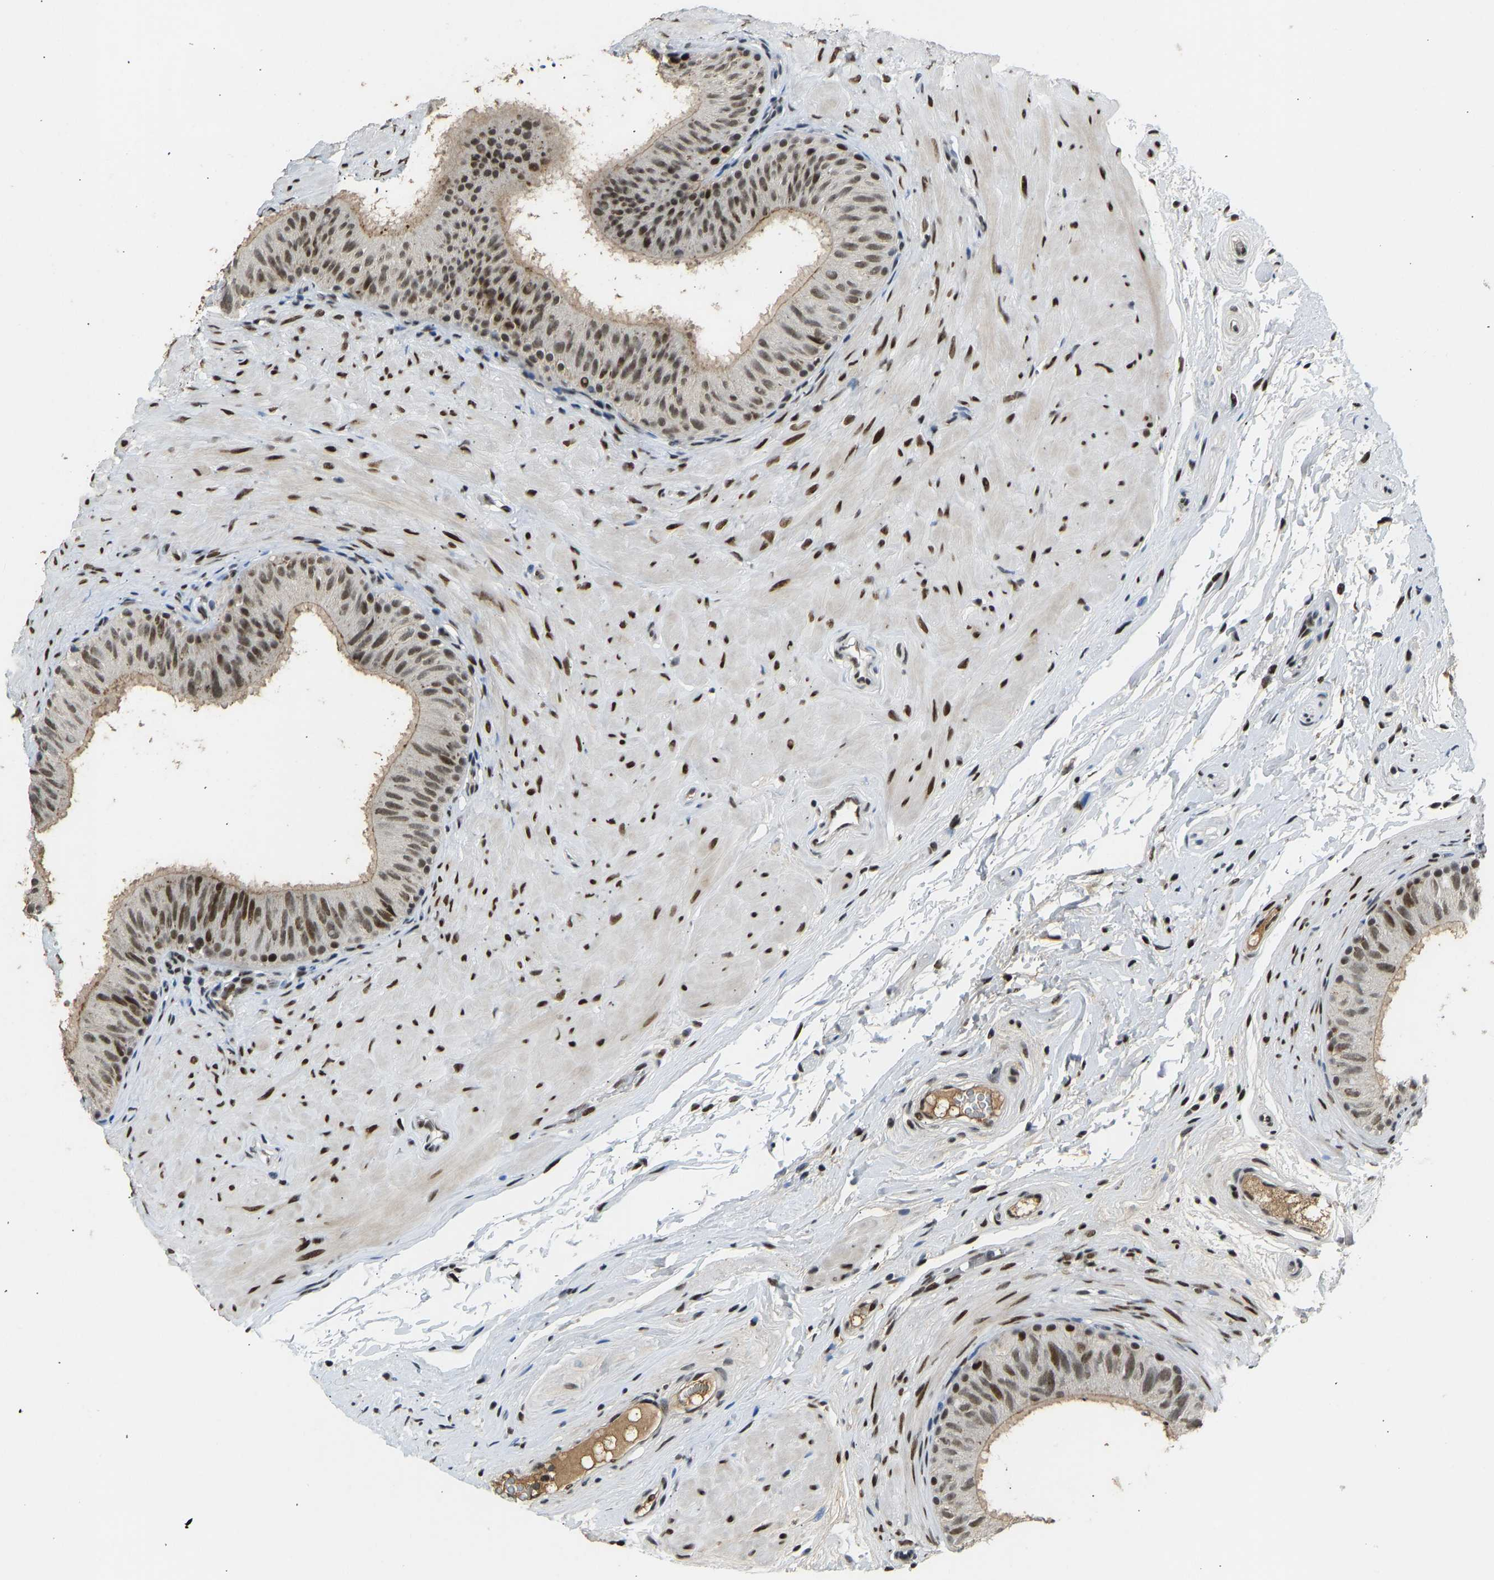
{"staining": {"intensity": "strong", "quantity": "25%-75%", "location": "cytoplasmic/membranous,nuclear"}, "tissue": "epididymis", "cell_type": "Glandular cells", "image_type": "normal", "snomed": [{"axis": "morphology", "description": "Normal tissue, NOS"}, {"axis": "topography", "description": "Epididymis"}], "caption": "Immunohistochemistry (IHC) of normal epididymis demonstrates high levels of strong cytoplasmic/membranous,nuclear staining in about 25%-75% of glandular cells.", "gene": "FOXK1", "patient": {"sex": "male", "age": 34}}